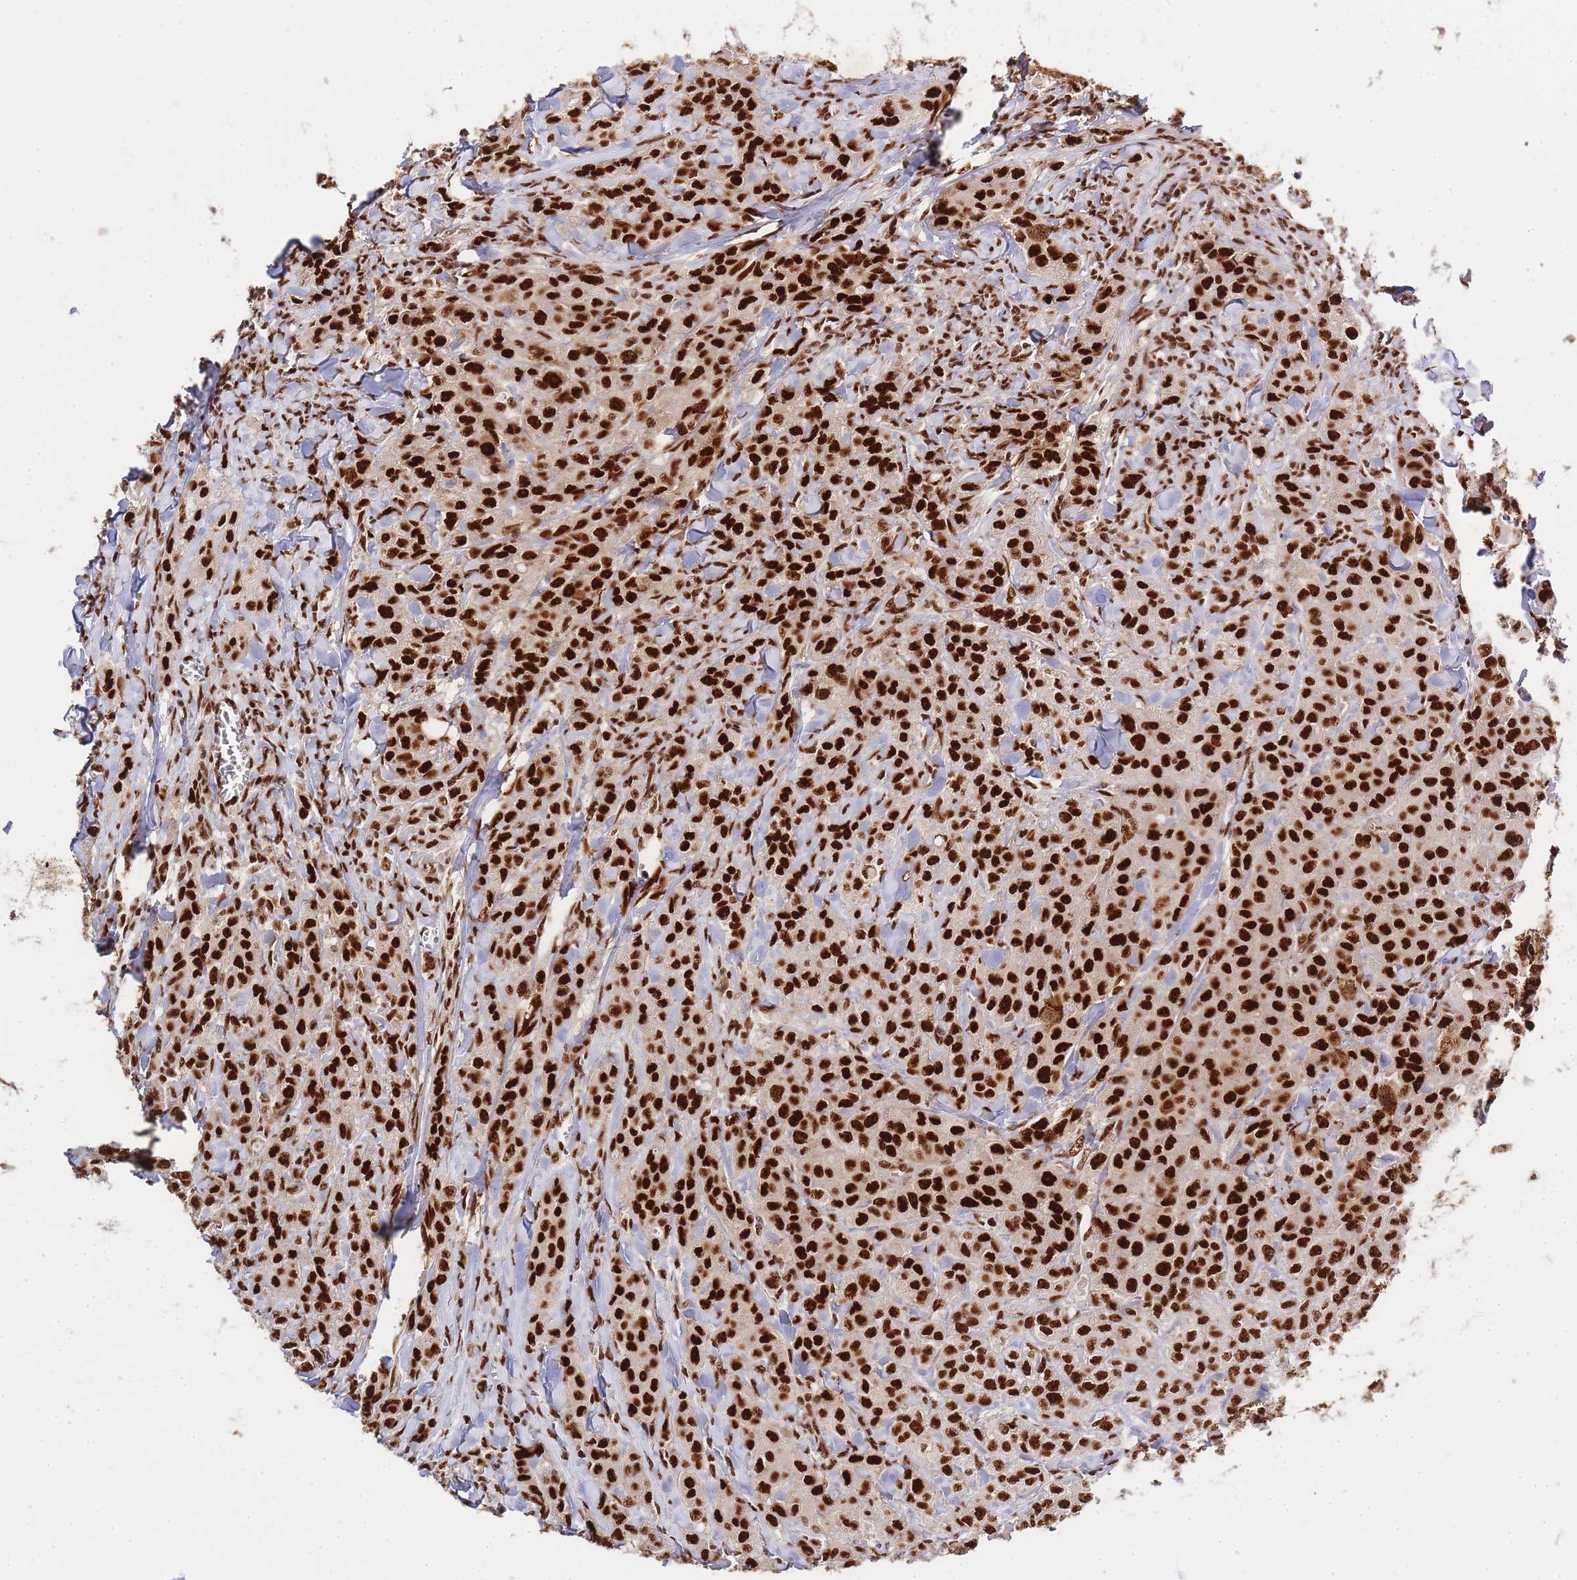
{"staining": {"intensity": "strong", "quantity": ">75%", "location": "nuclear"}, "tissue": "breast cancer", "cell_type": "Tumor cells", "image_type": "cancer", "snomed": [{"axis": "morphology", "description": "Duct carcinoma"}, {"axis": "topography", "description": "Breast"}], "caption": "The immunohistochemical stain highlights strong nuclear positivity in tumor cells of breast cancer (invasive ductal carcinoma) tissue. The staining was performed using DAB, with brown indicating positive protein expression. Nuclei are stained blue with hematoxylin.", "gene": "PRKDC", "patient": {"sex": "female", "age": 43}}